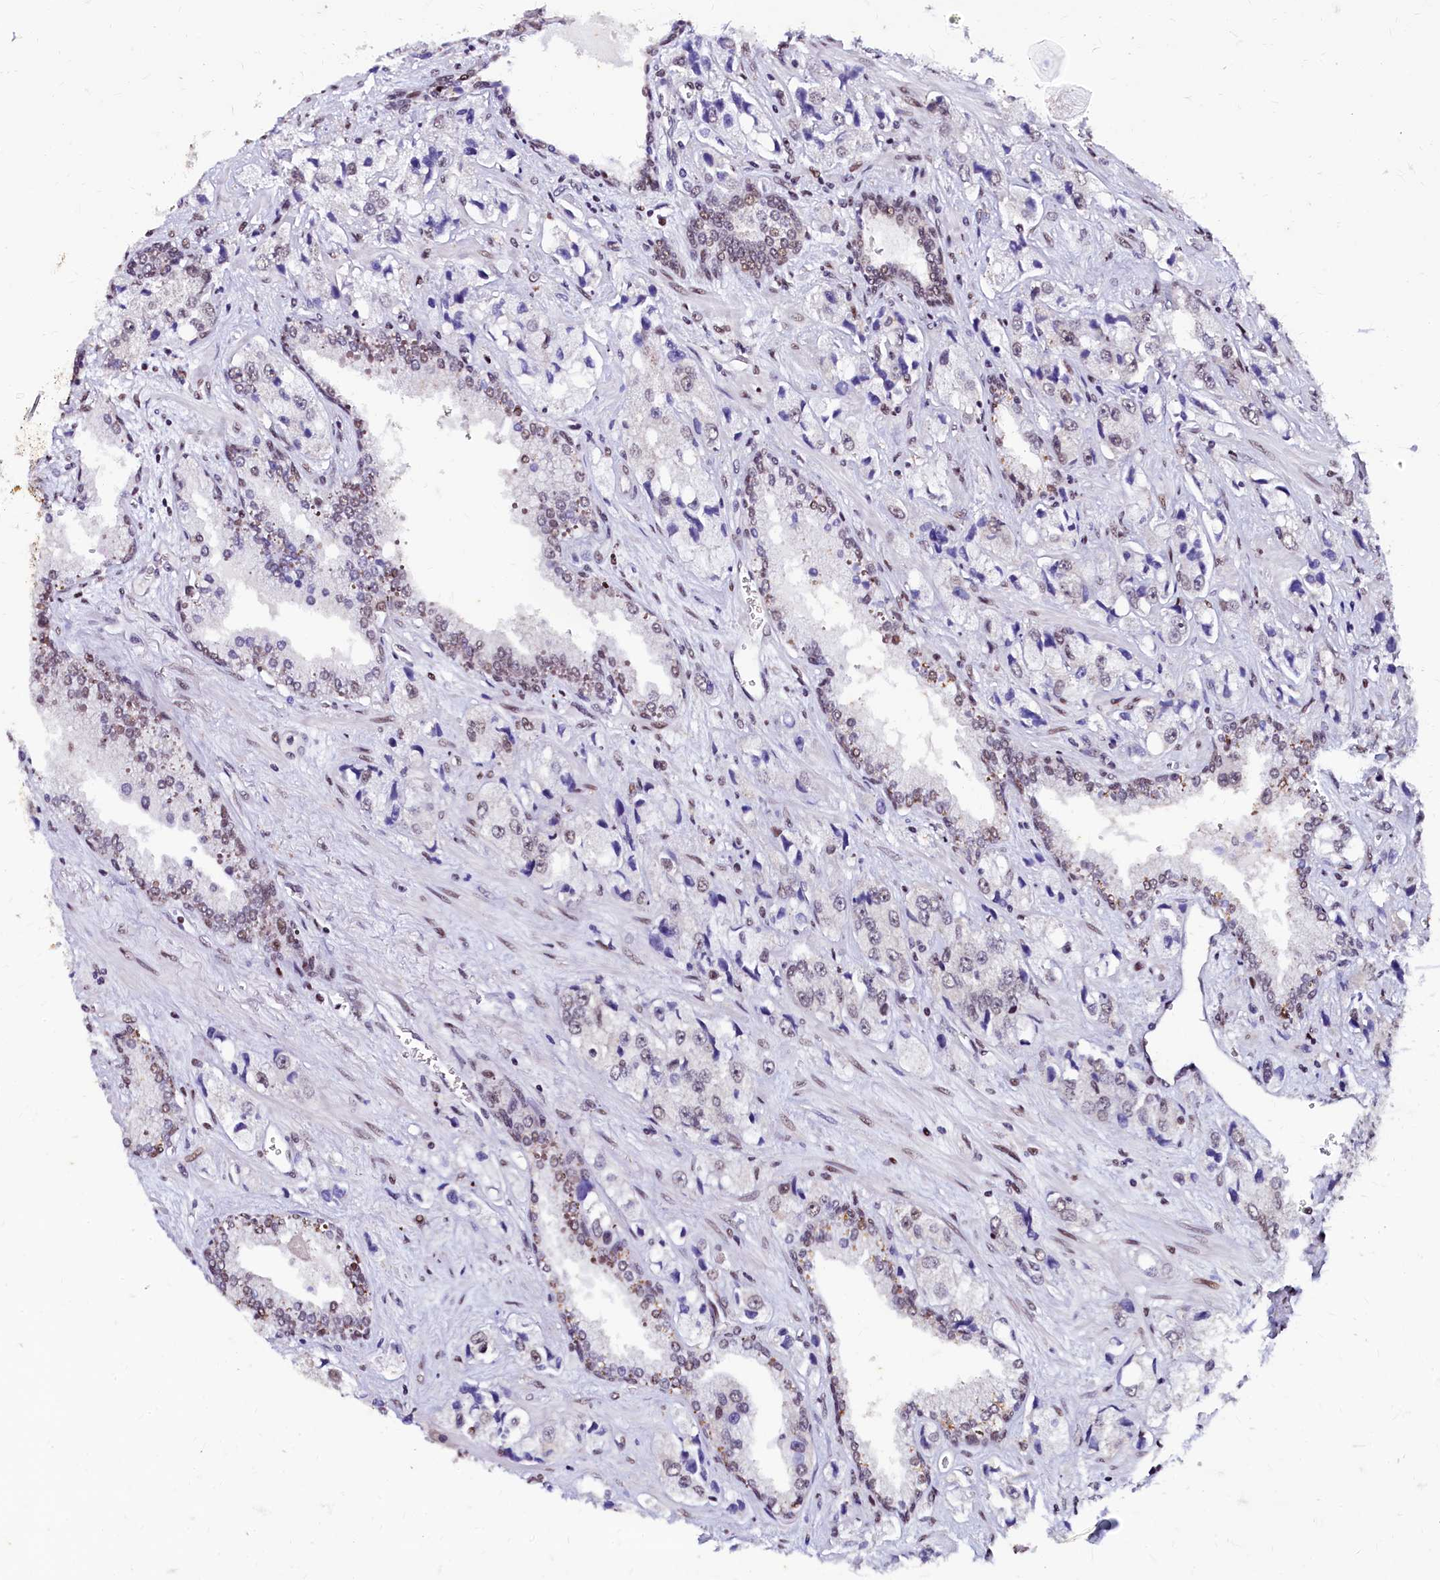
{"staining": {"intensity": "weak", "quantity": "<25%", "location": "nuclear"}, "tissue": "prostate cancer", "cell_type": "Tumor cells", "image_type": "cancer", "snomed": [{"axis": "morphology", "description": "Adenocarcinoma, High grade"}, {"axis": "topography", "description": "Prostate"}], "caption": "Tumor cells show no significant positivity in high-grade adenocarcinoma (prostate).", "gene": "CPSF7", "patient": {"sex": "male", "age": 74}}